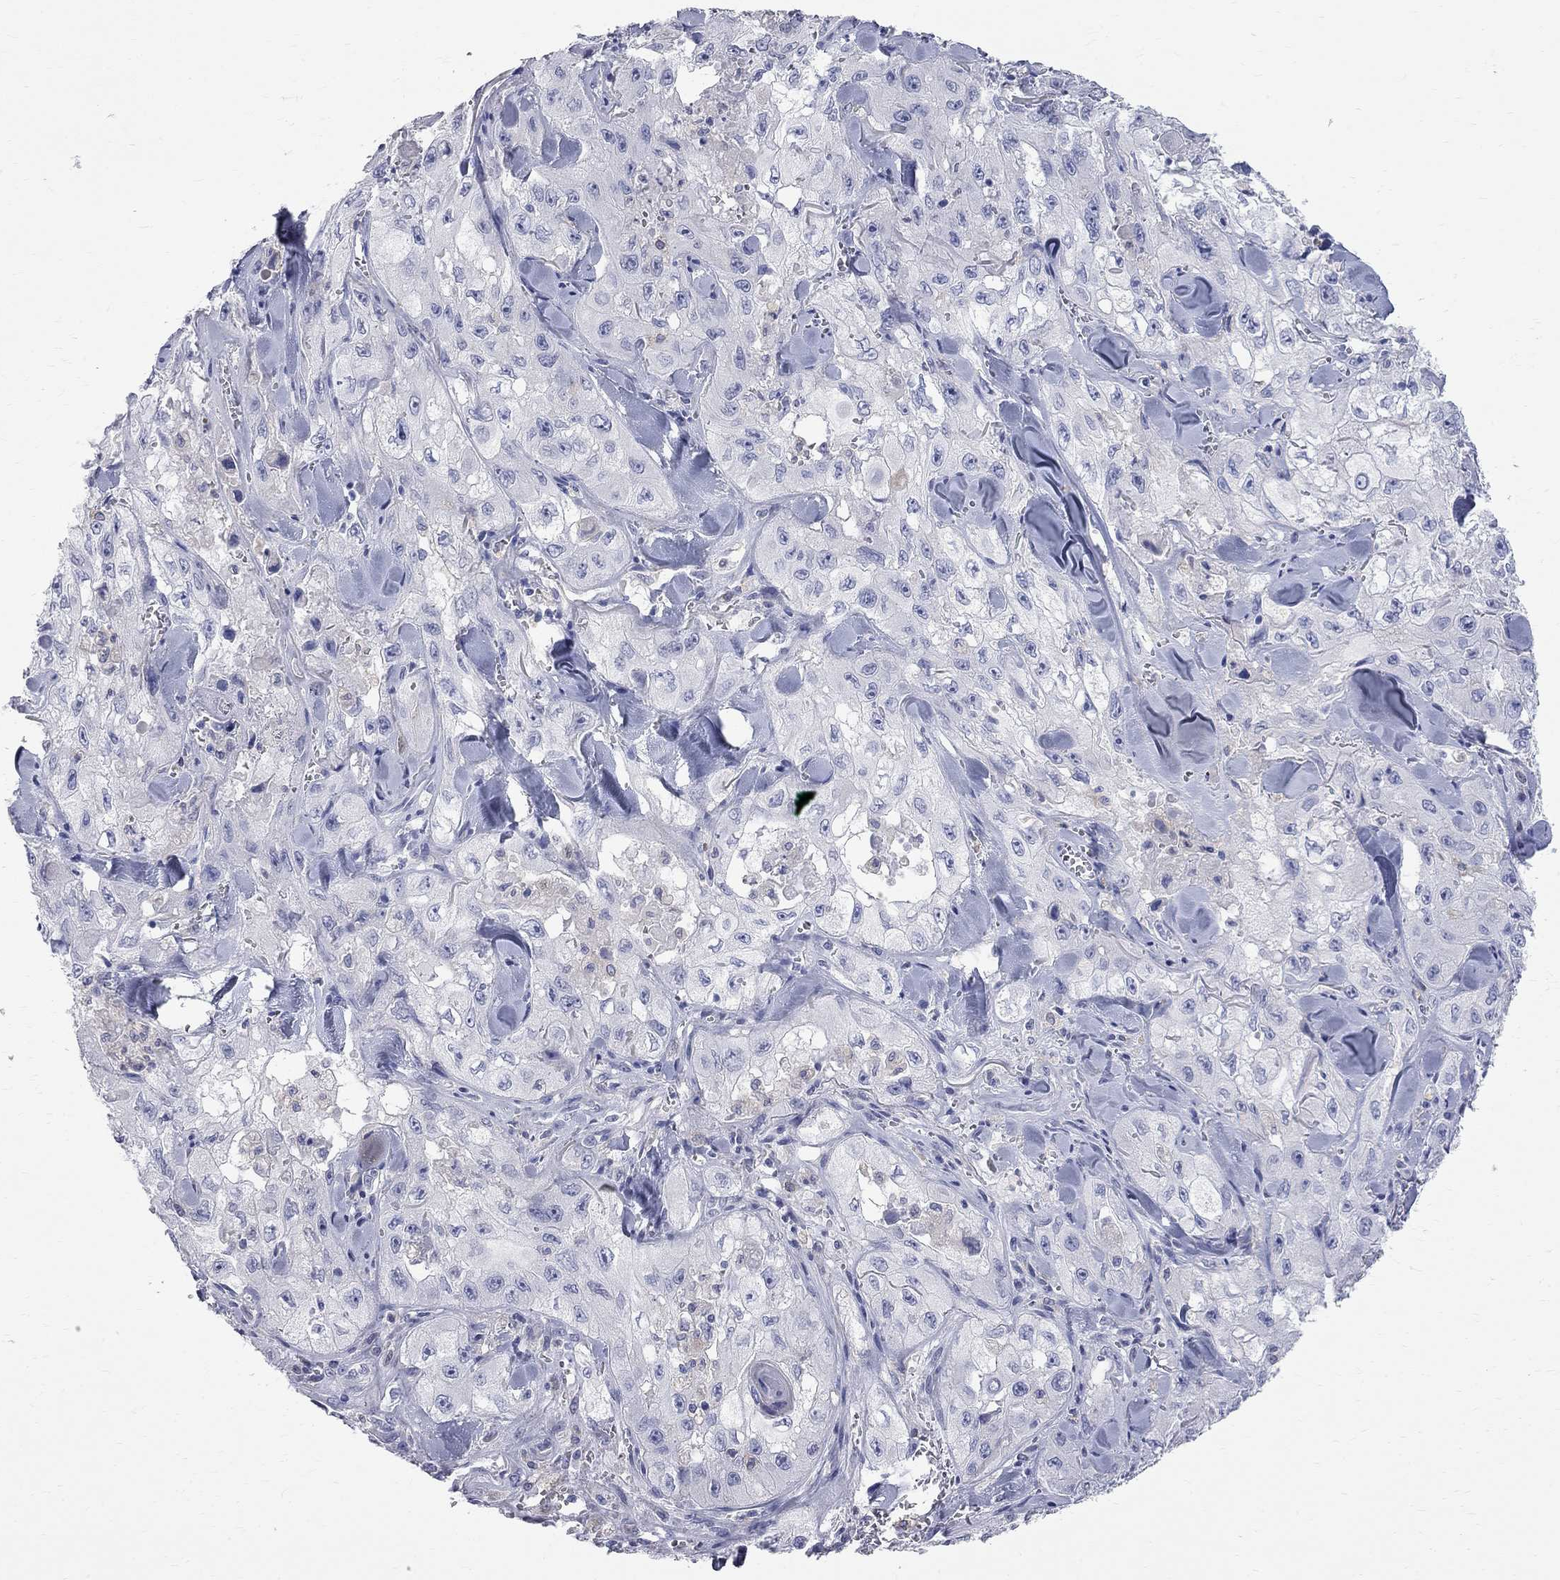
{"staining": {"intensity": "negative", "quantity": "none", "location": "none"}, "tissue": "skin cancer", "cell_type": "Tumor cells", "image_type": "cancer", "snomed": [{"axis": "morphology", "description": "Squamous cell carcinoma, NOS"}, {"axis": "topography", "description": "Skin"}, {"axis": "topography", "description": "Subcutis"}], "caption": "Tumor cells show no significant protein positivity in skin cancer (squamous cell carcinoma). The staining was performed using DAB (3,3'-diaminobenzidine) to visualize the protein expression in brown, while the nuclei were stained in blue with hematoxylin (Magnification: 20x).", "gene": "ACSL1", "patient": {"sex": "male", "age": 73}}